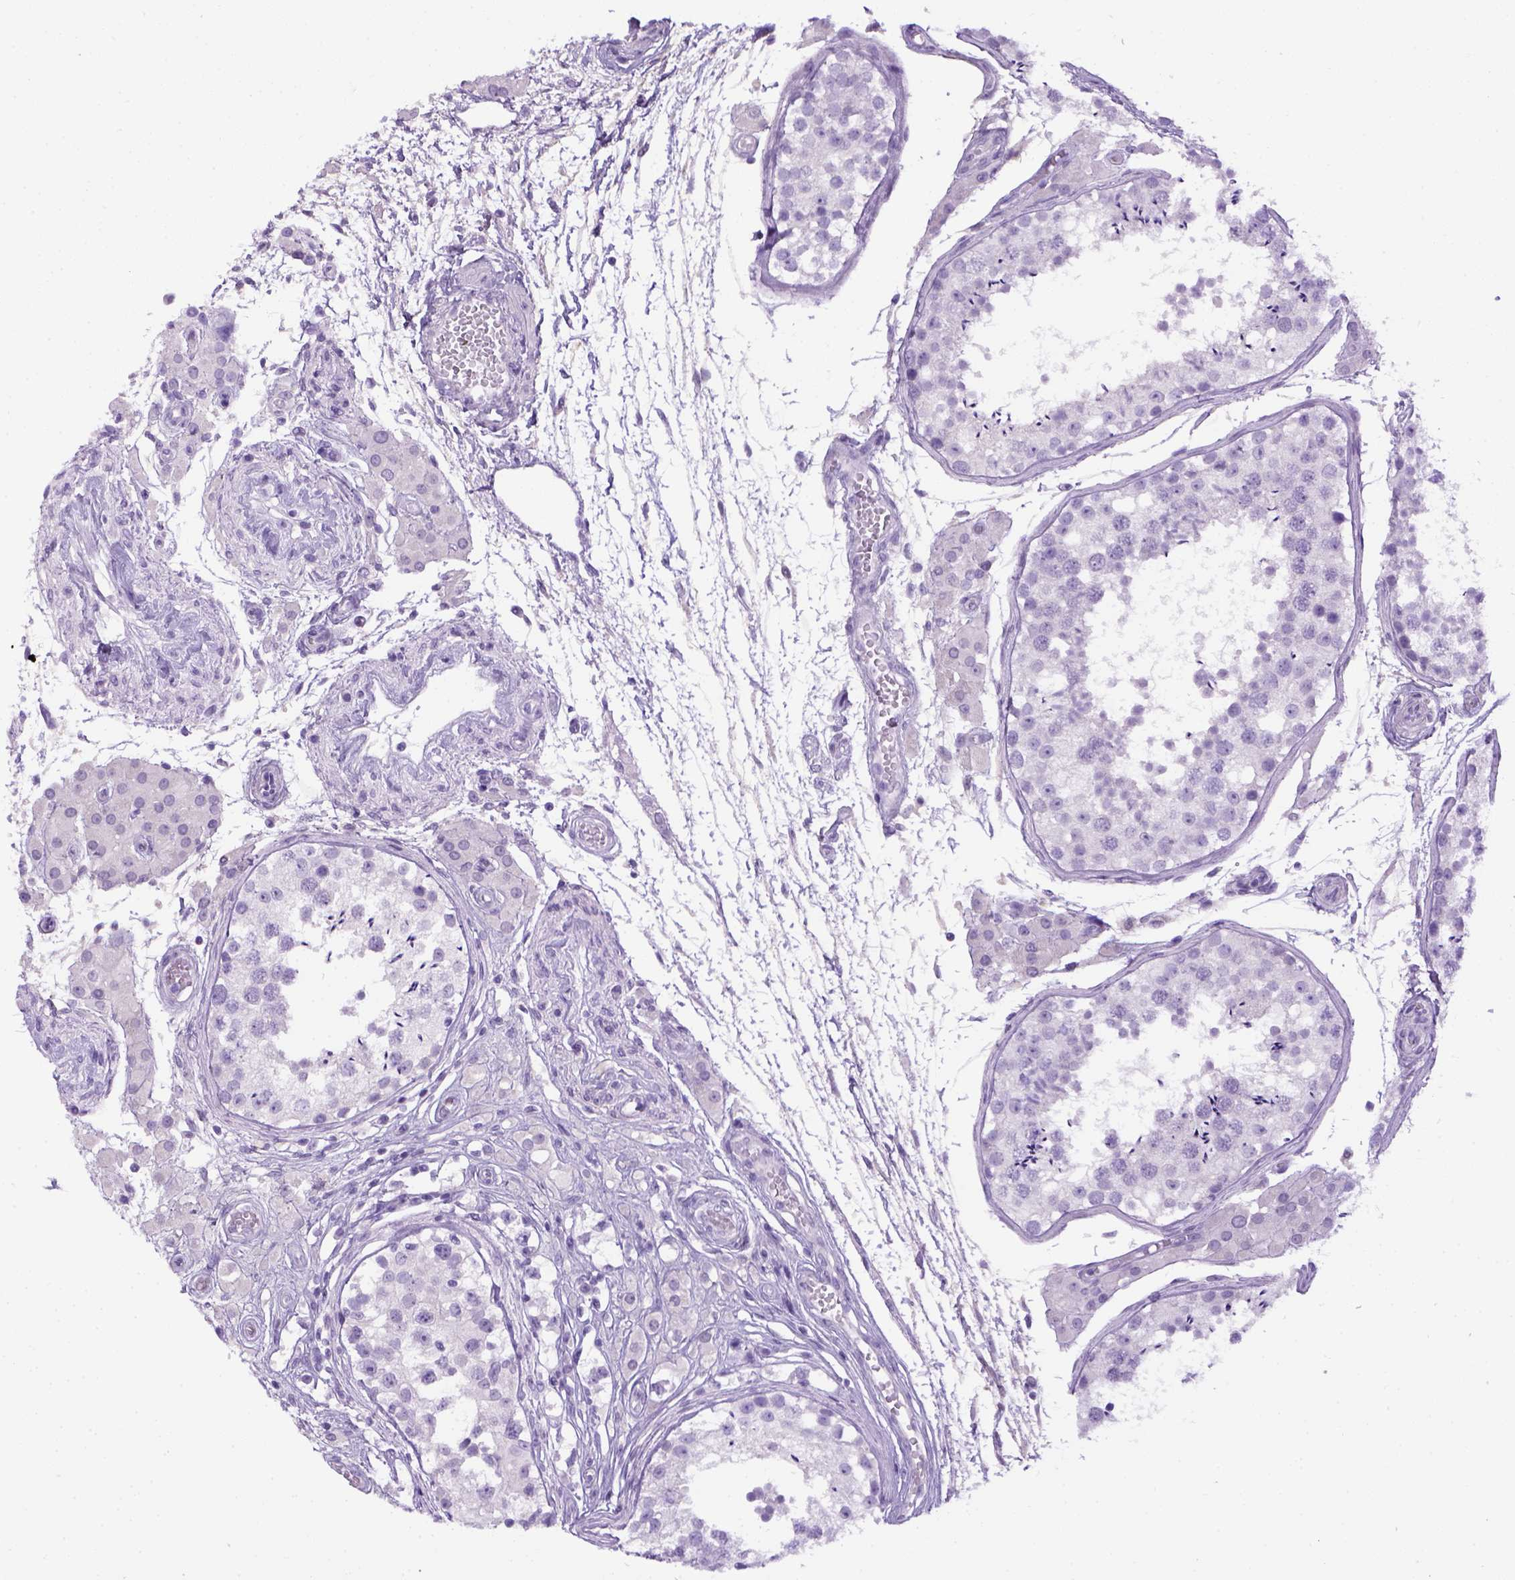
{"staining": {"intensity": "negative", "quantity": "none", "location": "none"}, "tissue": "testis", "cell_type": "Cells in seminiferous ducts", "image_type": "normal", "snomed": [{"axis": "morphology", "description": "Normal tissue, NOS"}, {"axis": "morphology", "description": "Seminoma, NOS"}, {"axis": "topography", "description": "Testis"}], "caption": "DAB (3,3'-diaminobenzidine) immunohistochemical staining of benign testis exhibits no significant expression in cells in seminiferous ducts.", "gene": "SGCG", "patient": {"sex": "male", "age": 29}}